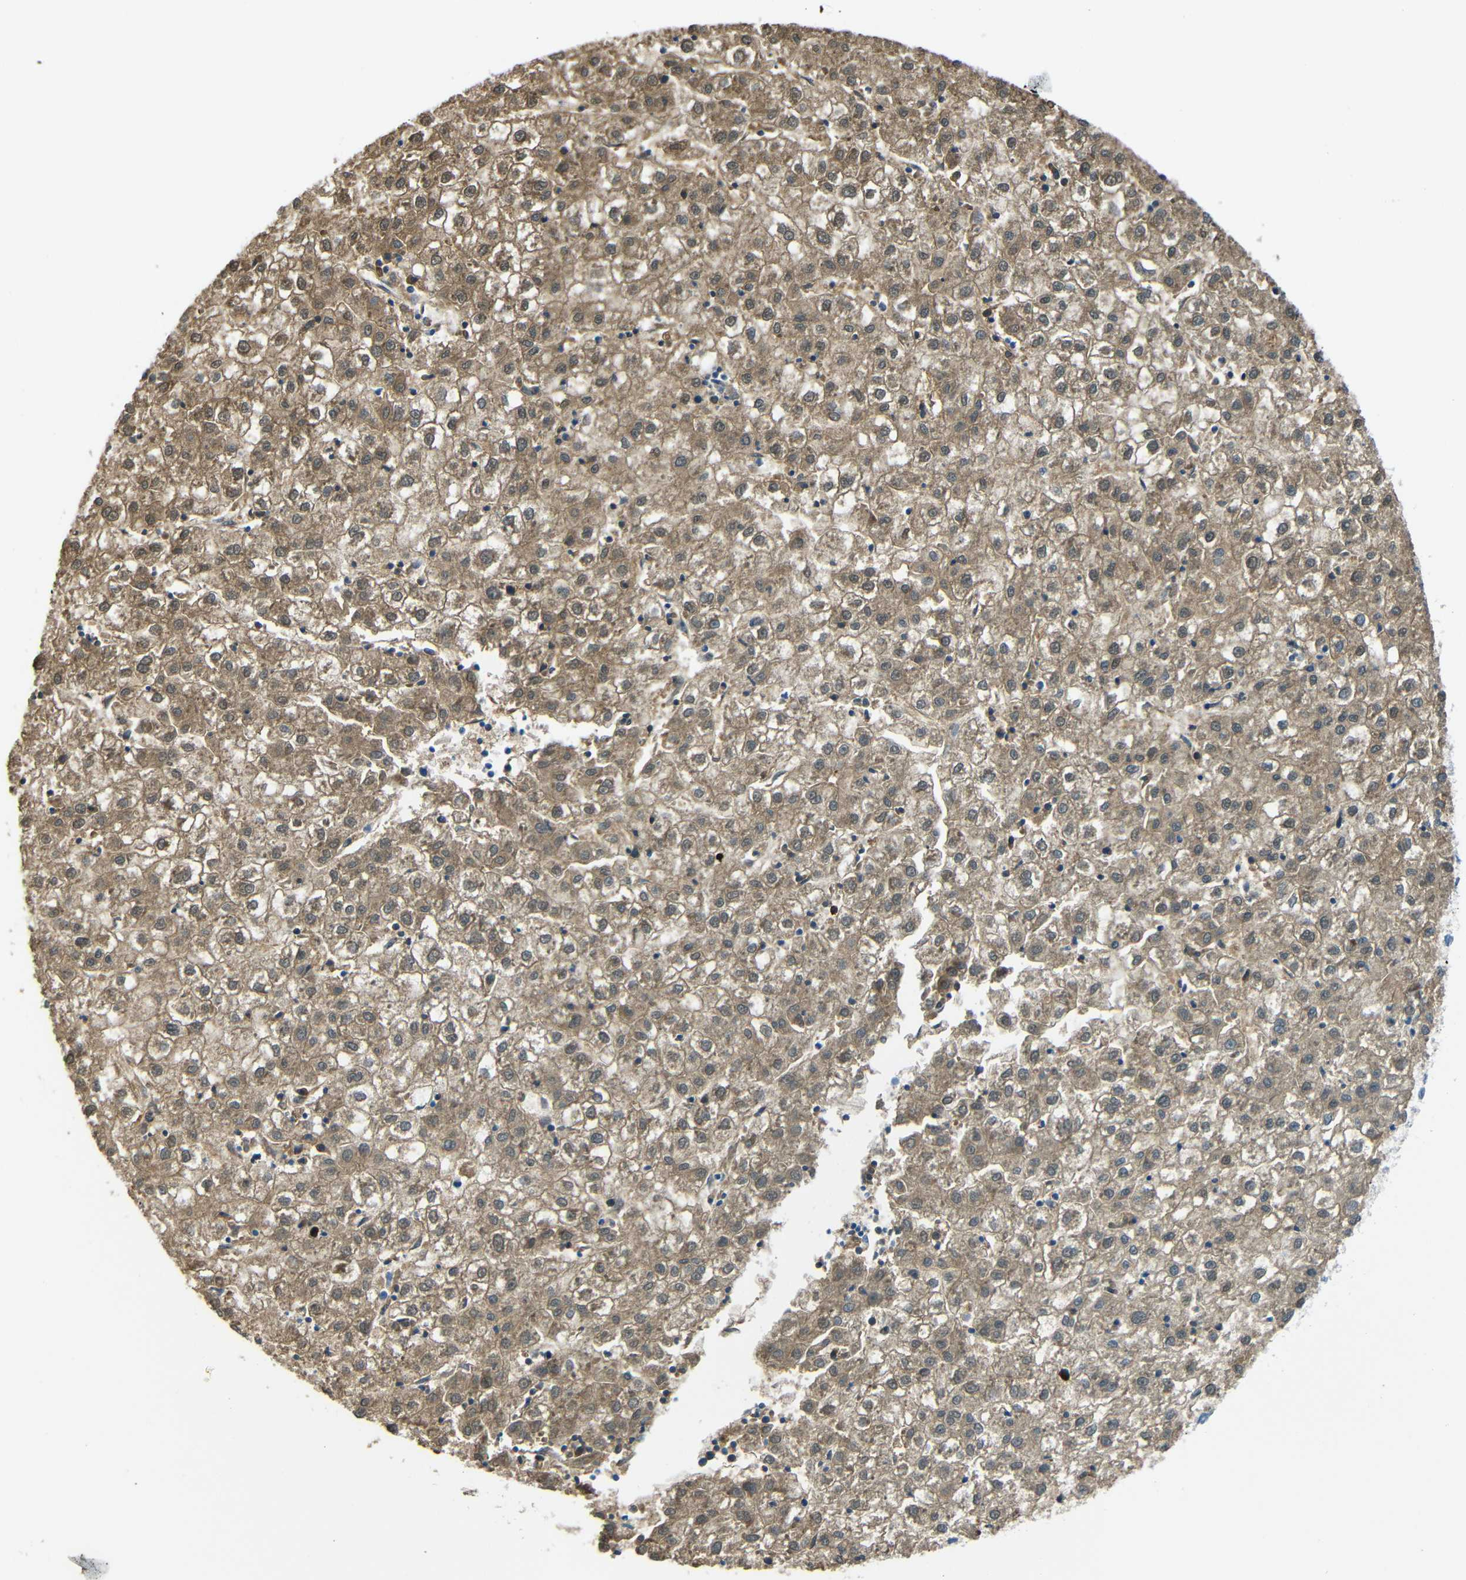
{"staining": {"intensity": "moderate", "quantity": ">75%", "location": "cytoplasmic/membranous"}, "tissue": "liver cancer", "cell_type": "Tumor cells", "image_type": "cancer", "snomed": [{"axis": "morphology", "description": "Carcinoma, Hepatocellular, NOS"}, {"axis": "topography", "description": "Liver"}], "caption": "Brown immunohistochemical staining in human hepatocellular carcinoma (liver) shows moderate cytoplasmic/membranous expression in about >75% of tumor cells.", "gene": "CYP26B1", "patient": {"sex": "male", "age": 72}}